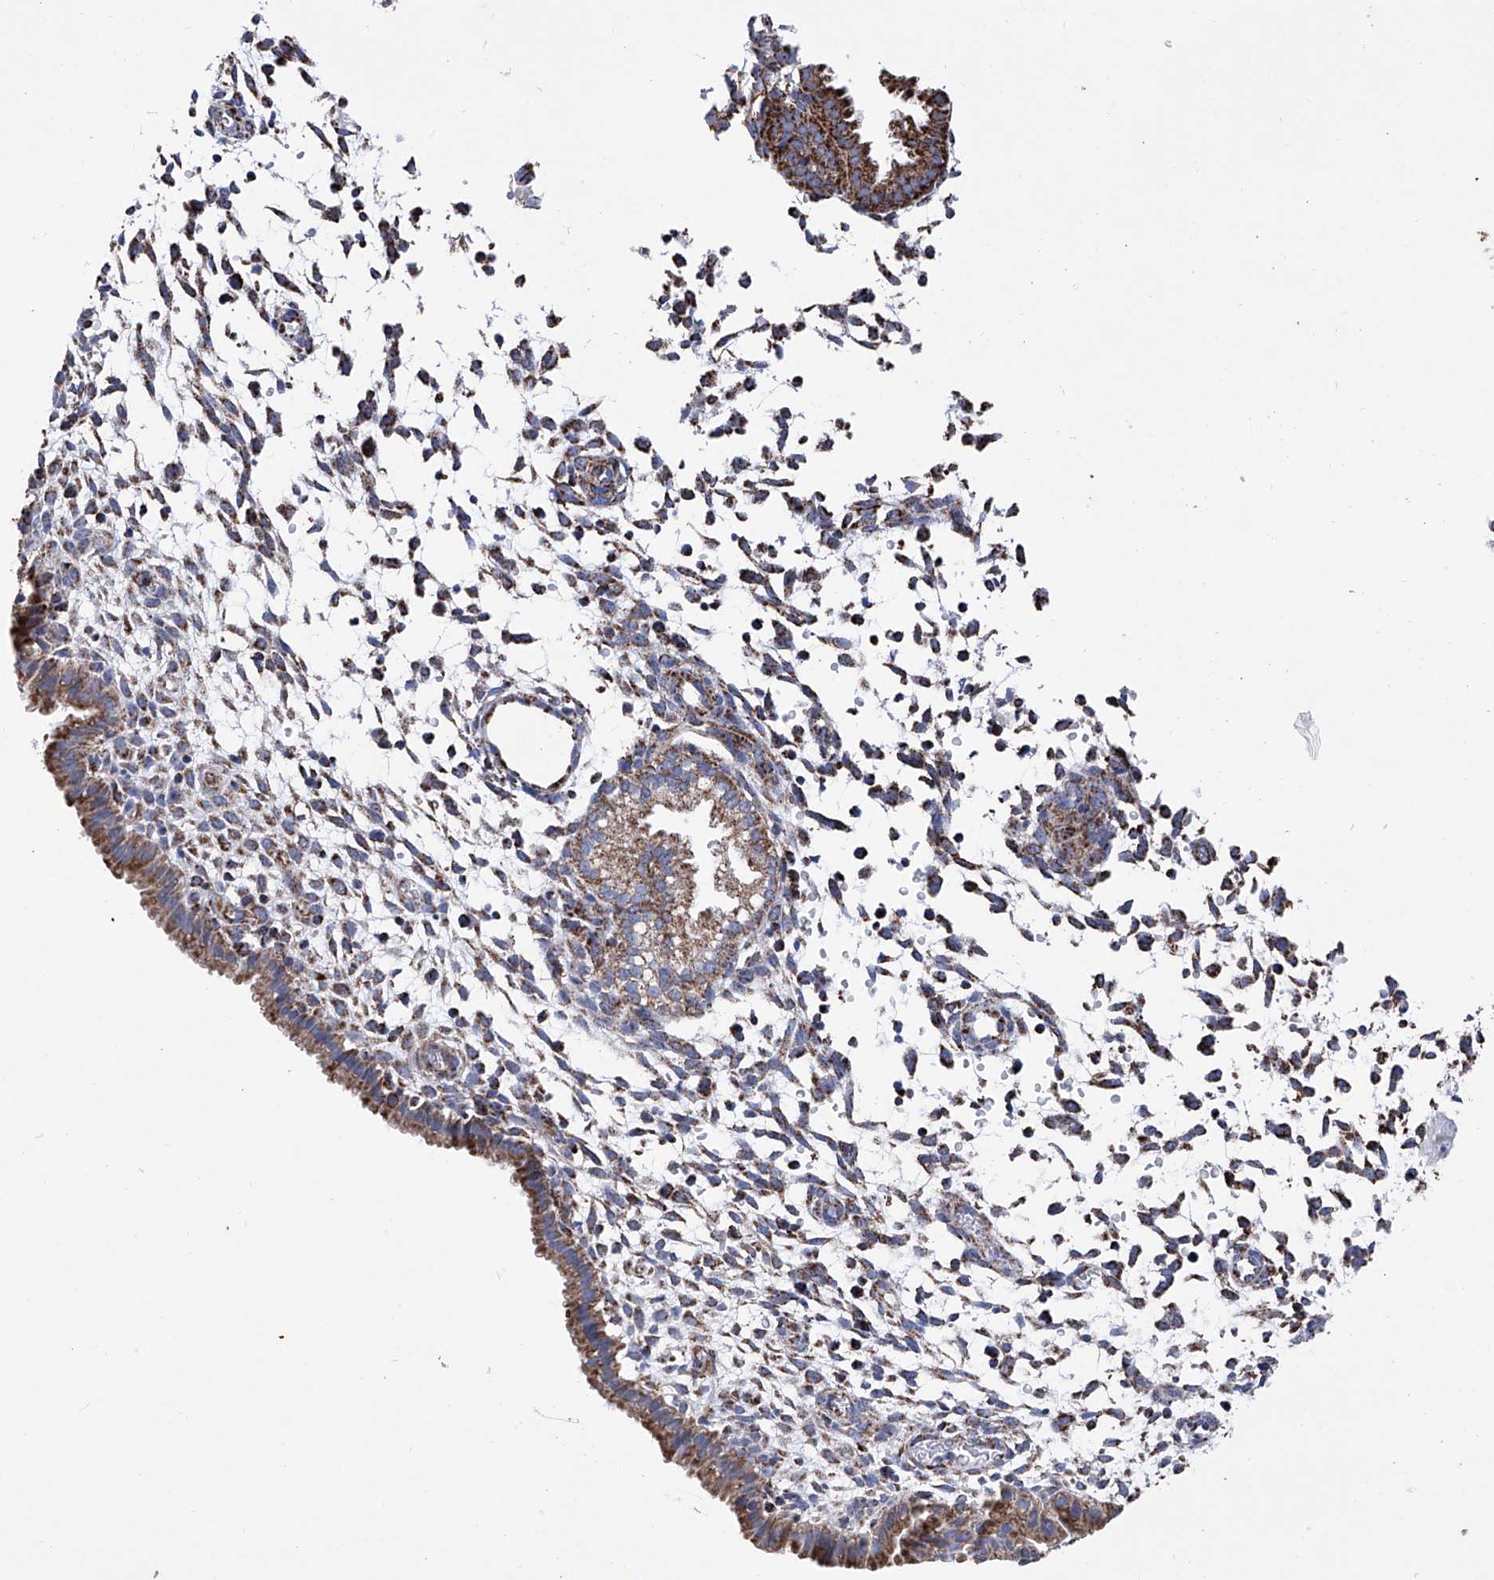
{"staining": {"intensity": "strong", "quantity": "25%-75%", "location": "cytoplasmic/membranous"}, "tissue": "endometrium", "cell_type": "Cells in endometrial stroma", "image_type": "normal", "snomed": [{"axis": "morphology", "description": "Normal tissue, NOS"}, {"axis": "topography", "description": "Endometrium"}], "caption": "Human endometrium stained with a brown dye demonstrates strong cytoplasmic/membranous positive staining in about 25%-75% of cells in endometrial stroma.", "gene": "ATP5PF", "patient": {"sex": "female", "age": 33}}